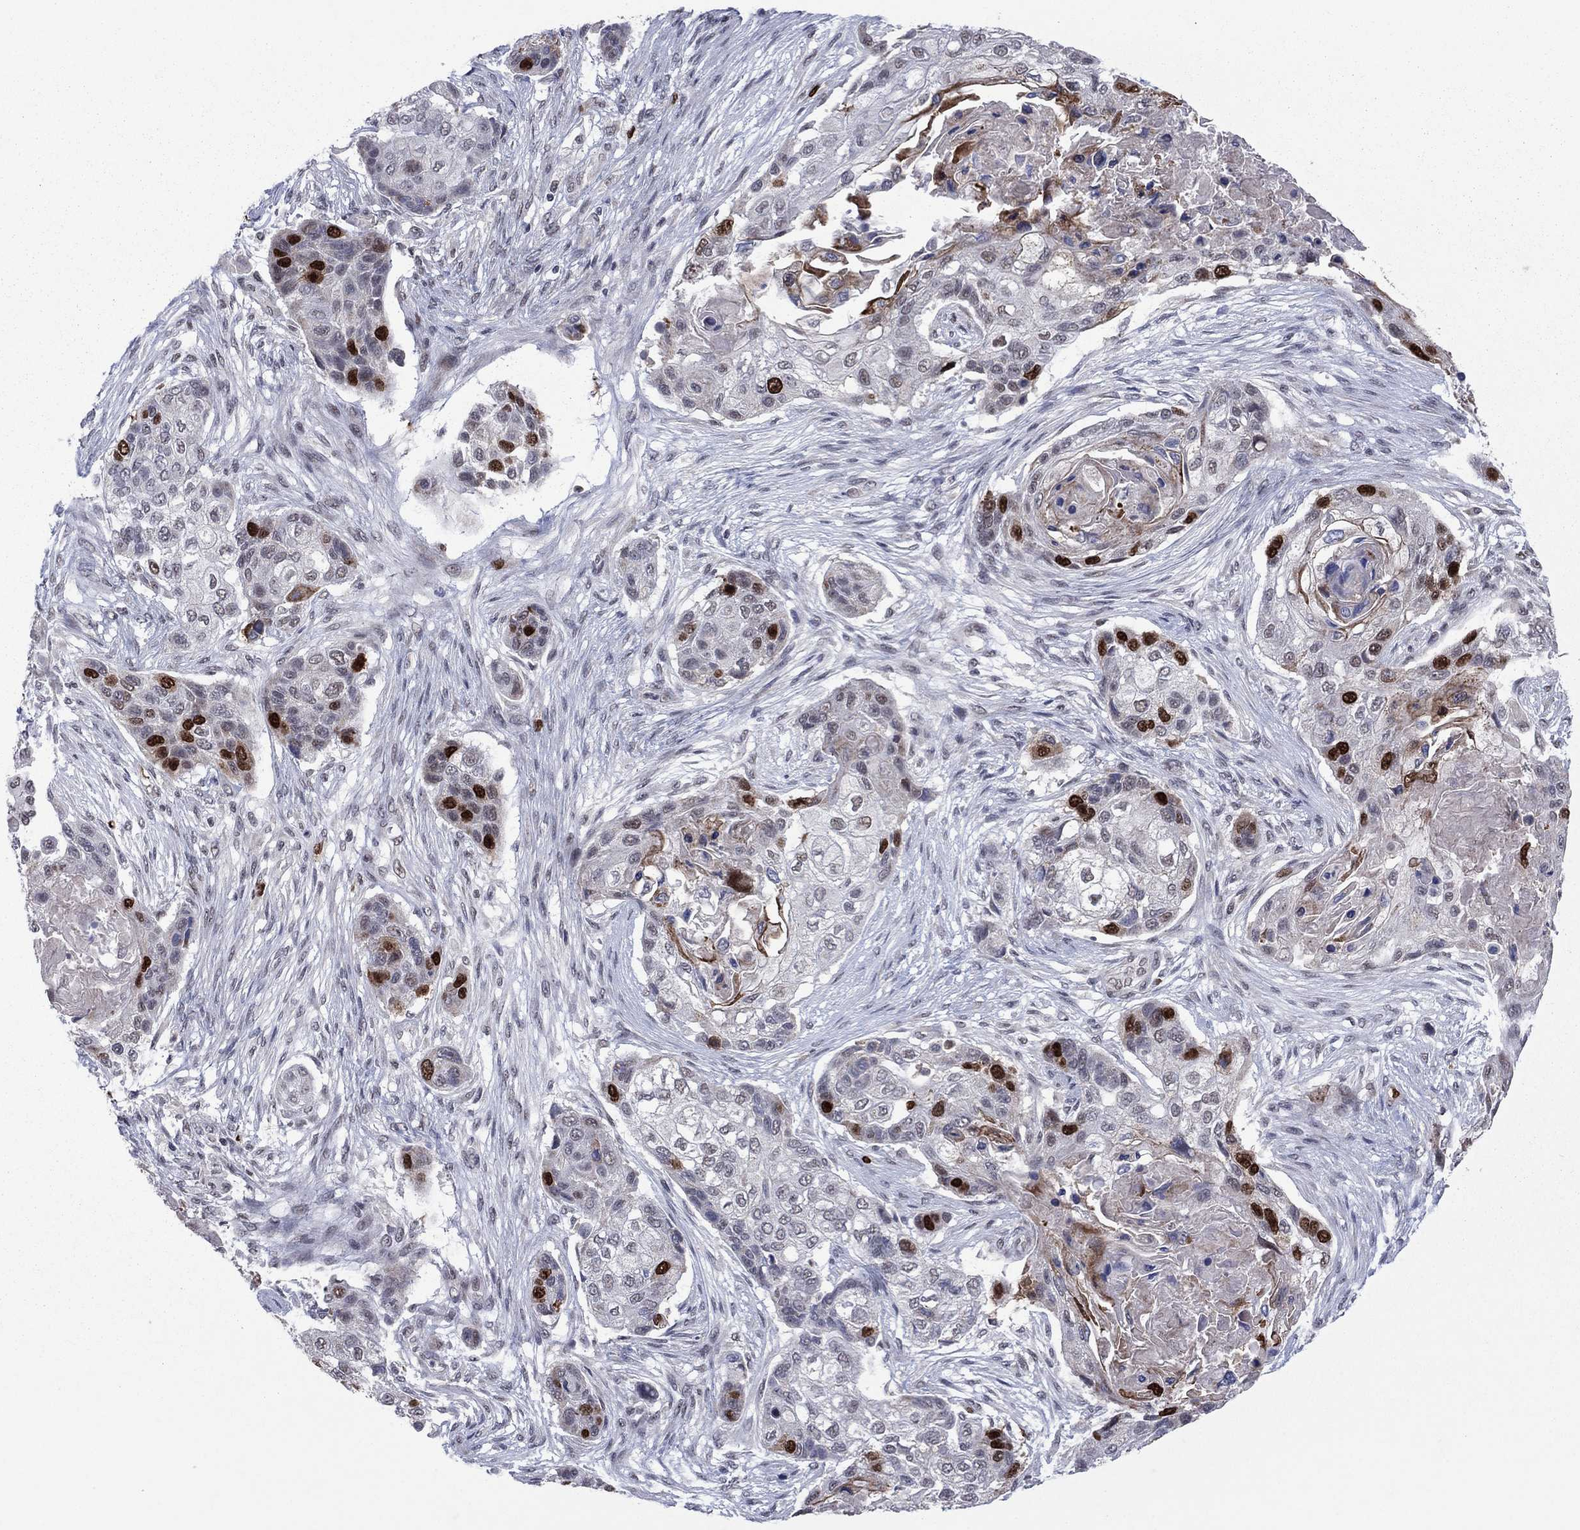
{"staining": {"intensity": "strong", "quantity": "<25%", "location": "nuclear"}, "tissue": "lung cancer", "cell_type": "Tumor cells", "image_type": "cancer", "snomed": [{"axis": "morphology", "description": "Squamous cell carcinoma, NOS"}, {"axis": "topography", "description": "Lung"}], "caption": "Immunohistochemistry (IHC) image of lung squamous cell carcinoma stained for a protein (brown), which reveals medium levels of strong nuclear expression in about <25% of tumor cells.", "gene": "CDCA5", "patient": {"sex": "male", "age": 69}}